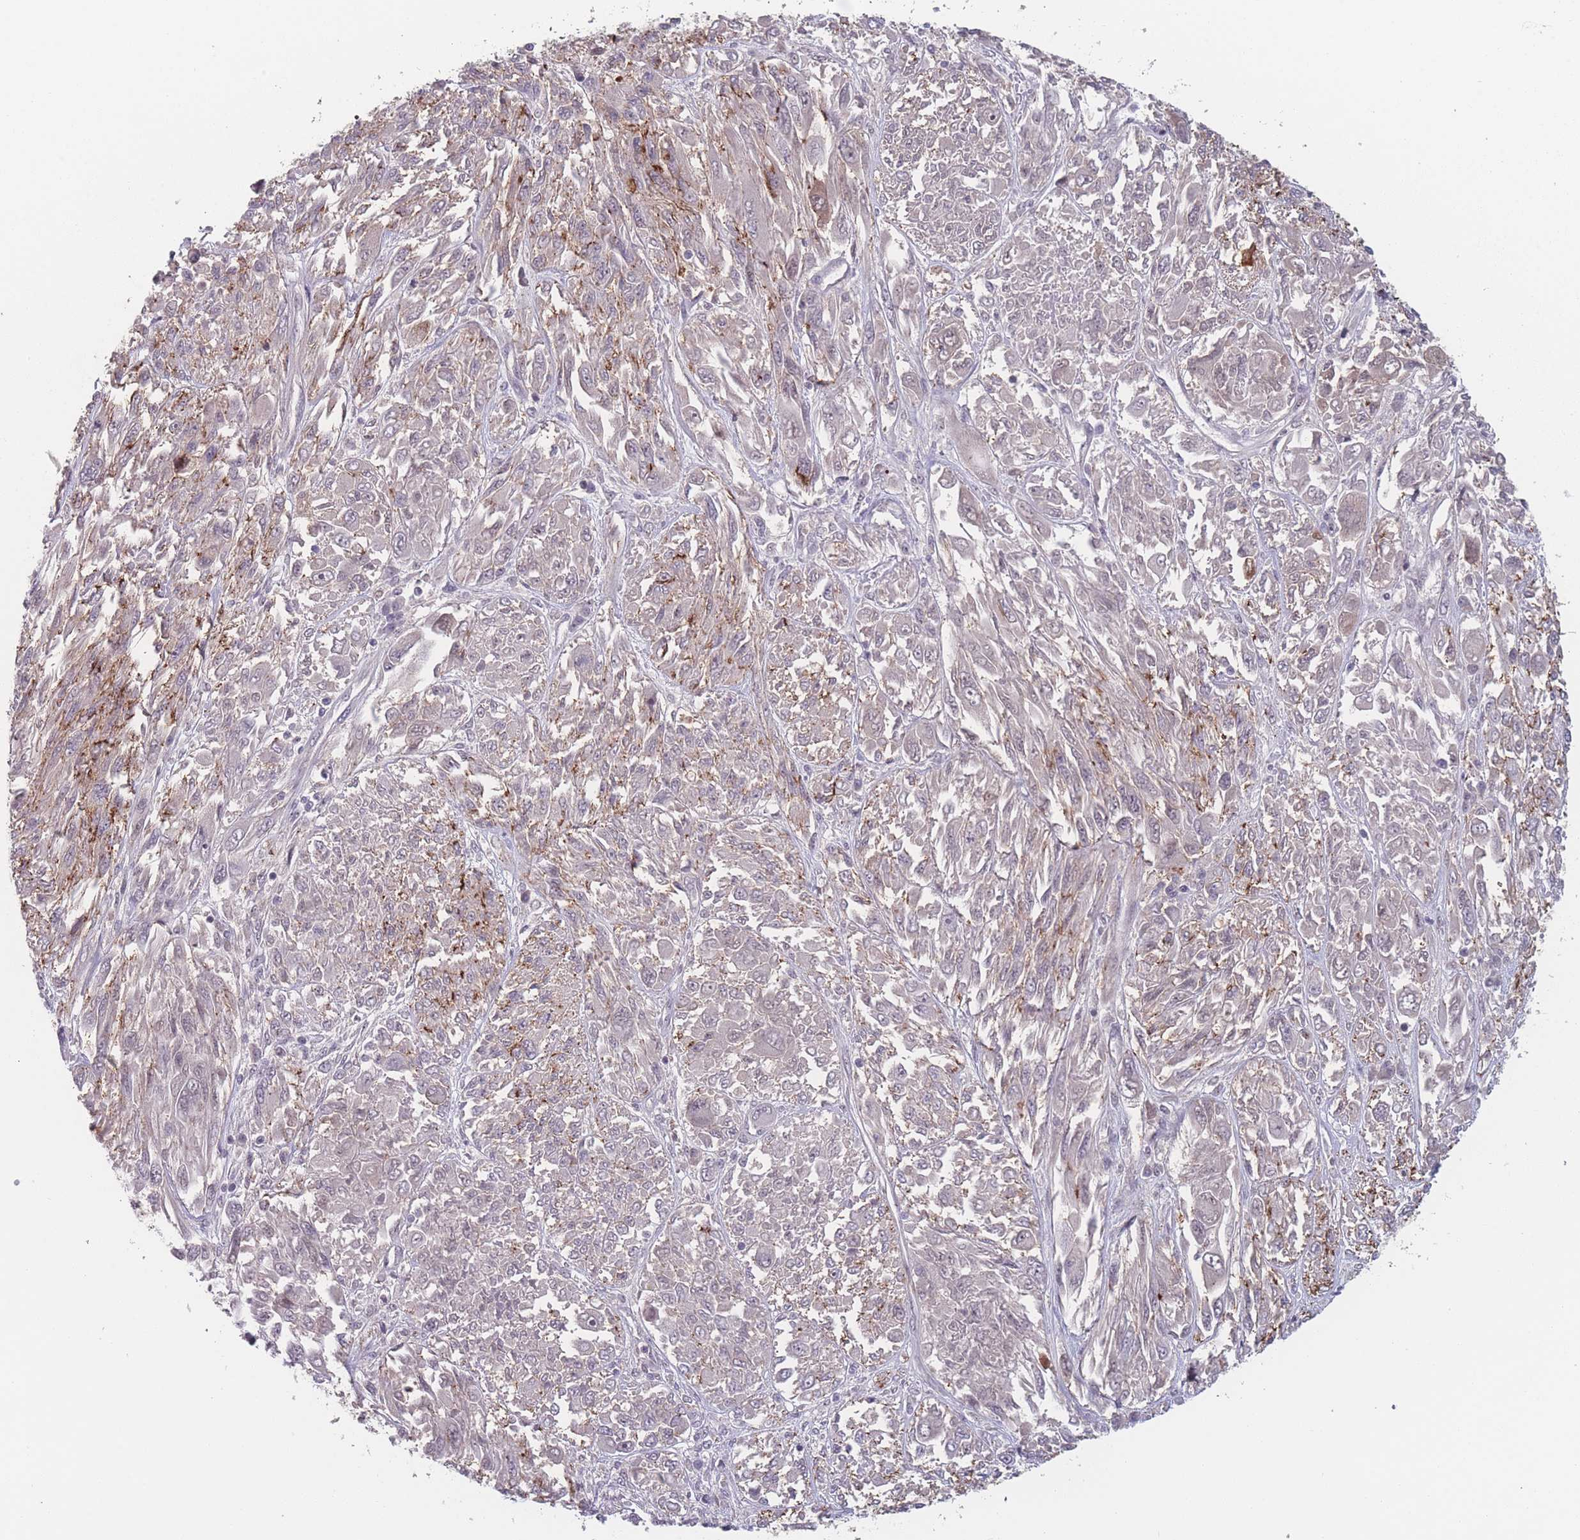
{"staining": {"intensity": "negative", "quantity": "none", "location": "none"}, "tissue": "melanoma", "cell_type": "Tumor cells", "image_type": "cancer", "snomed": [{"axis": "morphology", "description": "Malignant melanoma, NOS"}, {"axis": "topography", "description": "Skin"}], "caption": "The photomicrograph demonstrates no staining of tumor cells in malignant melanoma.", "gene": "TMEM232", "patient": {"sex": "female", "age": 91}}